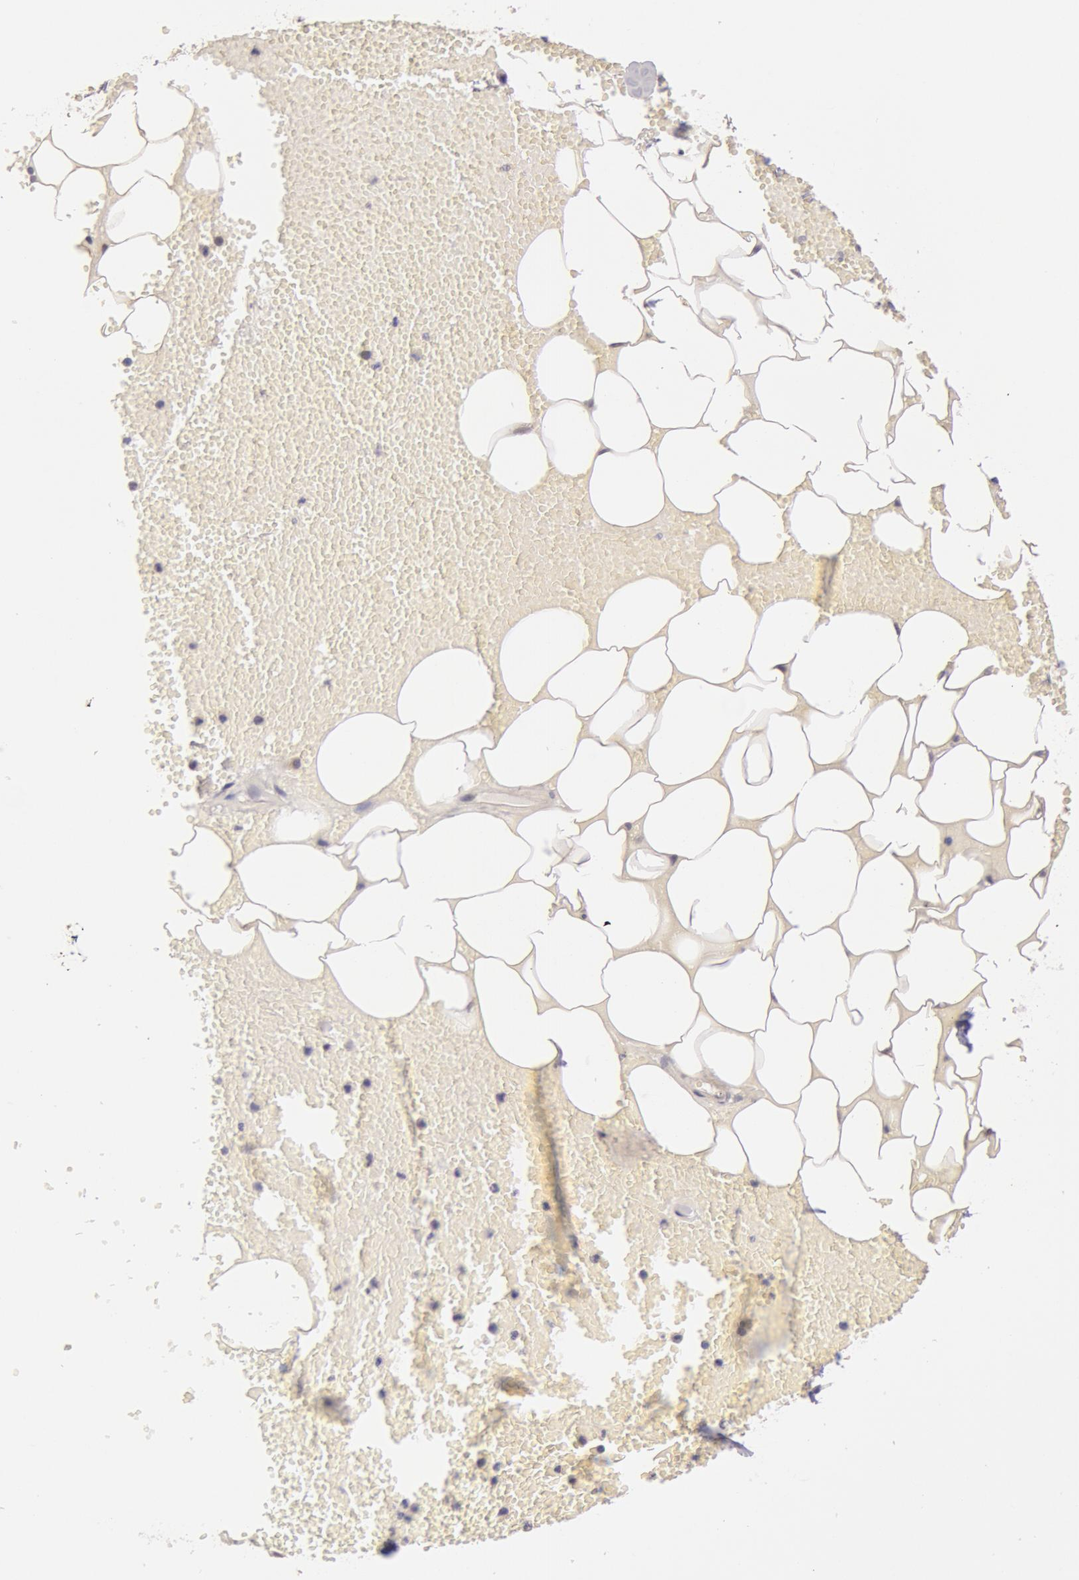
{"staining": {"intensity": "negative", "quantity": "none", "location": "none"}, "tissue": "adipose tissue", "cell_type": "Adipocytes", "image_type": "normal", "snomed": [{"axis": "morphology", "description": "Normal tissue, NOS"}, {"axis": "morphology", "description": "Inflammation, NOS"}, {"axis": "topography", "description": "Lymph node"}, {"axis": "topography", "description": "Peripheral nerve tissue"}], "caption": "Immunohistochemical staining of unremarkable human adipose tissue exhibits no significant expression in adipocytes.", "gene": "SYTL4", "patient": {"sex": "male", "age": 52}}